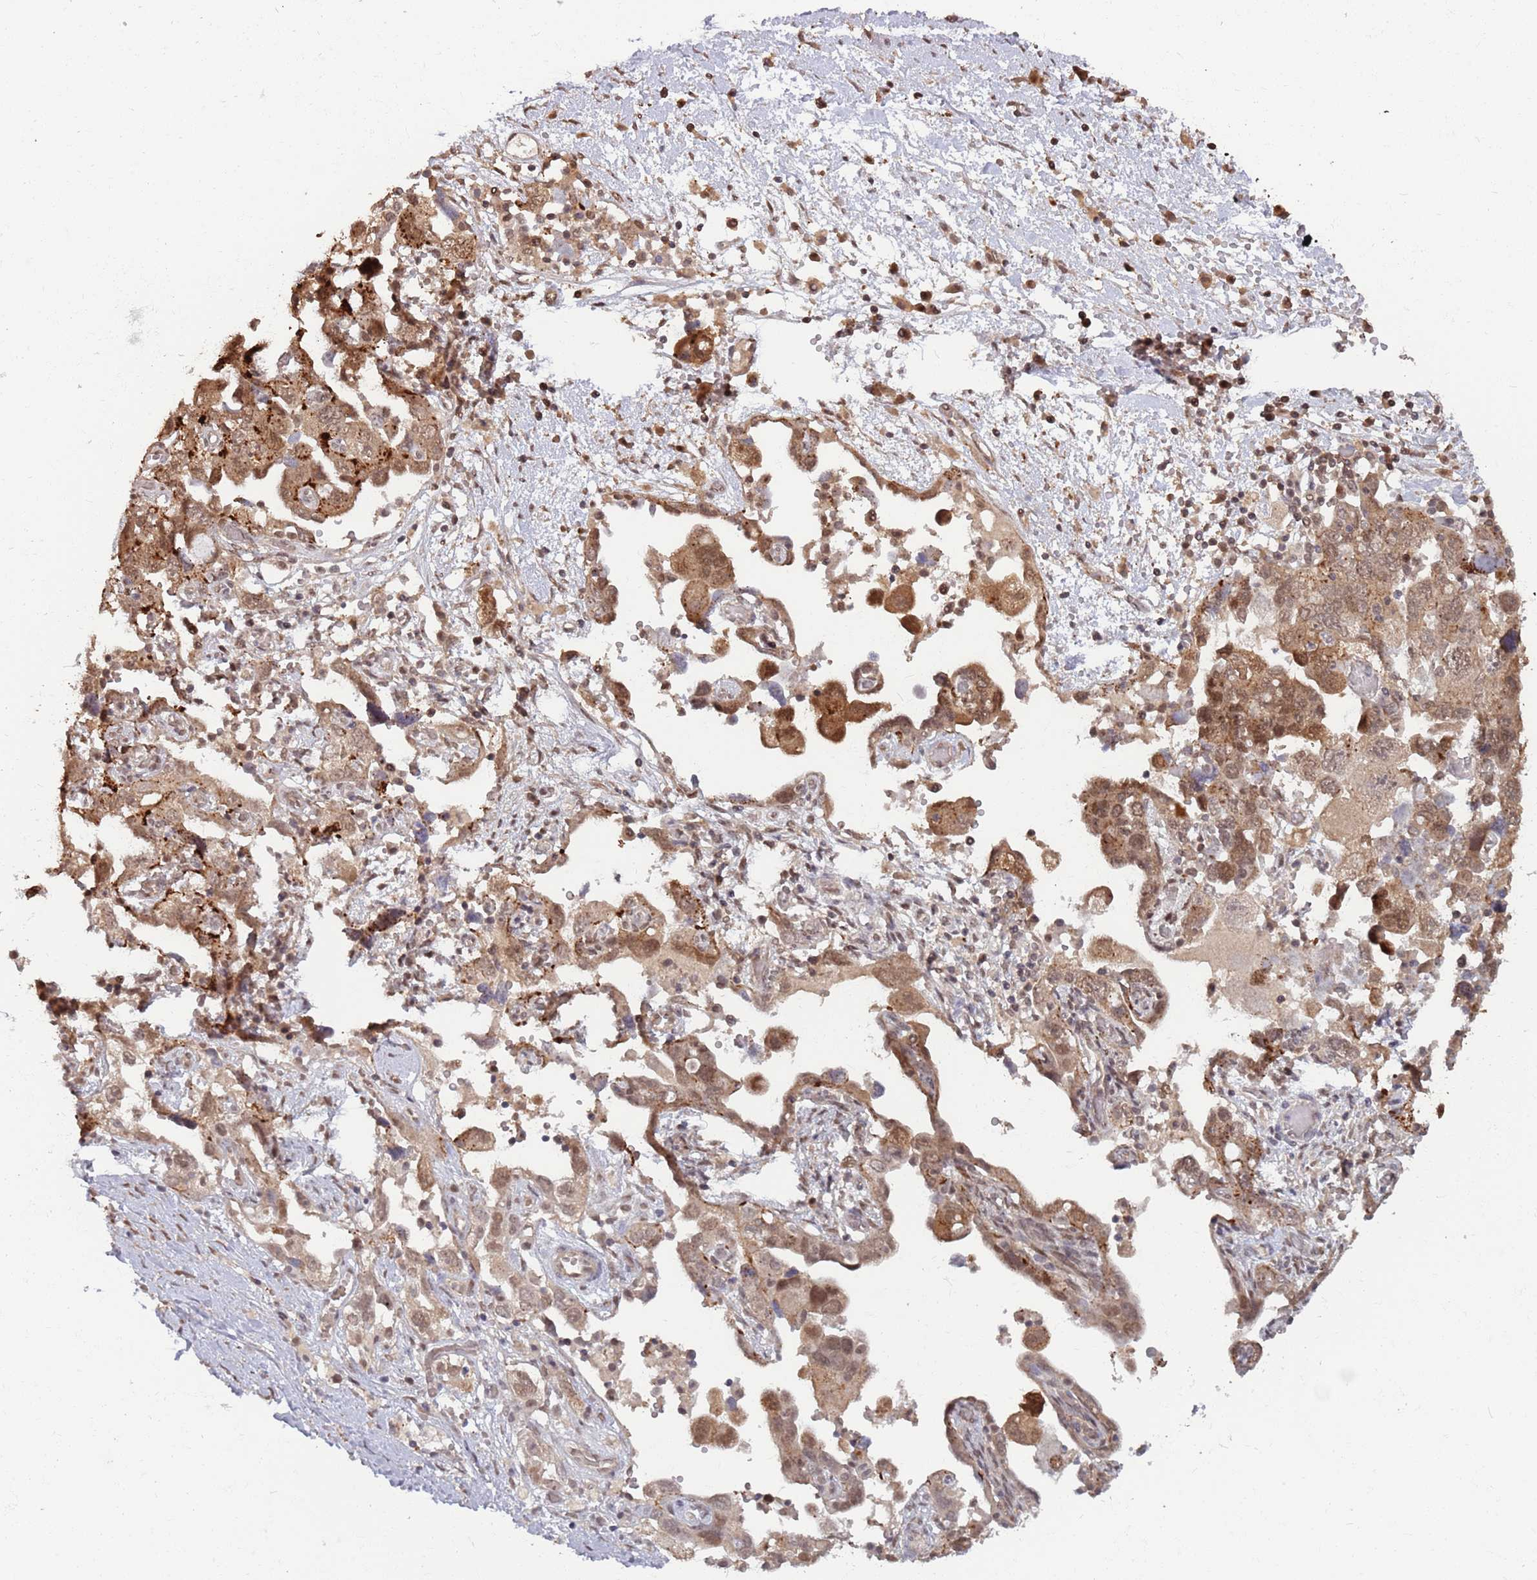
{"staining": {"intensity": "moderate", "quantity": ">75%", "location": "cytoplasmic/membranous,nuclear"}, "tissue": "ovarian cancer", "cell_type": "Tumor cells", "image_type": "cancer", "snomed": [{"axis": "morphology", "description": "Carcinoma, NOS"}, {"axis": "morphology", "description": "Cystadenocarcinoma, serous, NOS"}, {"axis": "topography", "description": "Ovary"}], "caption": "Immunohistochemical staining of ovarian cancer (carcinoma) shows medium levels of moderate cytoplasmic/membranous and nuclear protein positivity in approximately >75% of tumor cells.", "gene": "SALL1", "patient": {"sex": "female", "age": 69}}